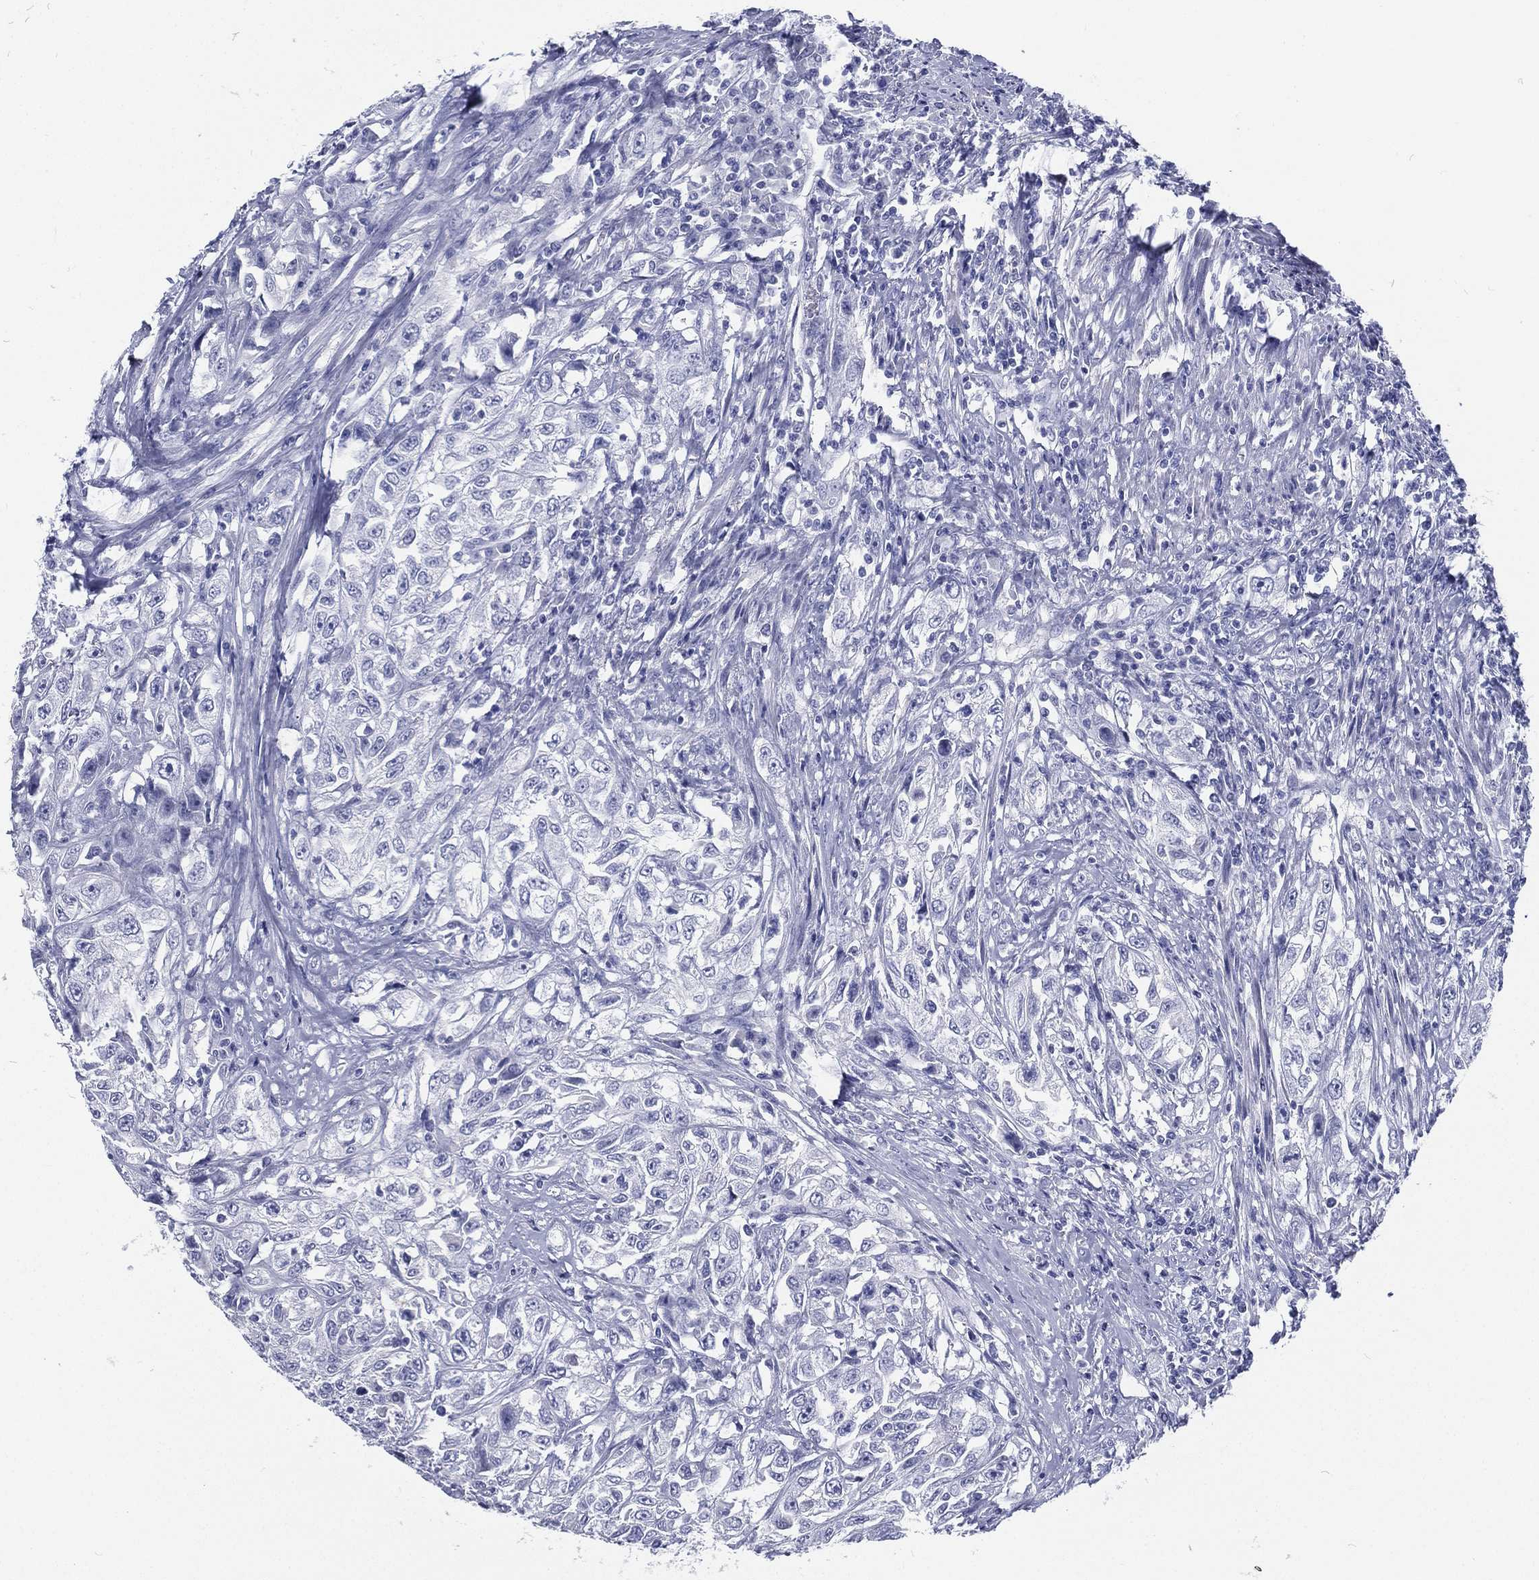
{"staining": {"intensity": "negative", "quantity": "none", "location": "none"}, "tissue": "urothelial cancer", "cell_type": "Tumor cells", "image_type": "cancer", "snomed": [{"axis": "morphology", "description": "Urothelial carcinoma, High grade"}, {"axis": "topography", "description": "Urinary bladder"}], "caption": "Tumor cells are negative for brown protein staining in urothelial carcinoma (high-grade). Nuclei are stained in blue.", "gene": "RSPH4A", "patient": {"sex": "female", "age": 56}}